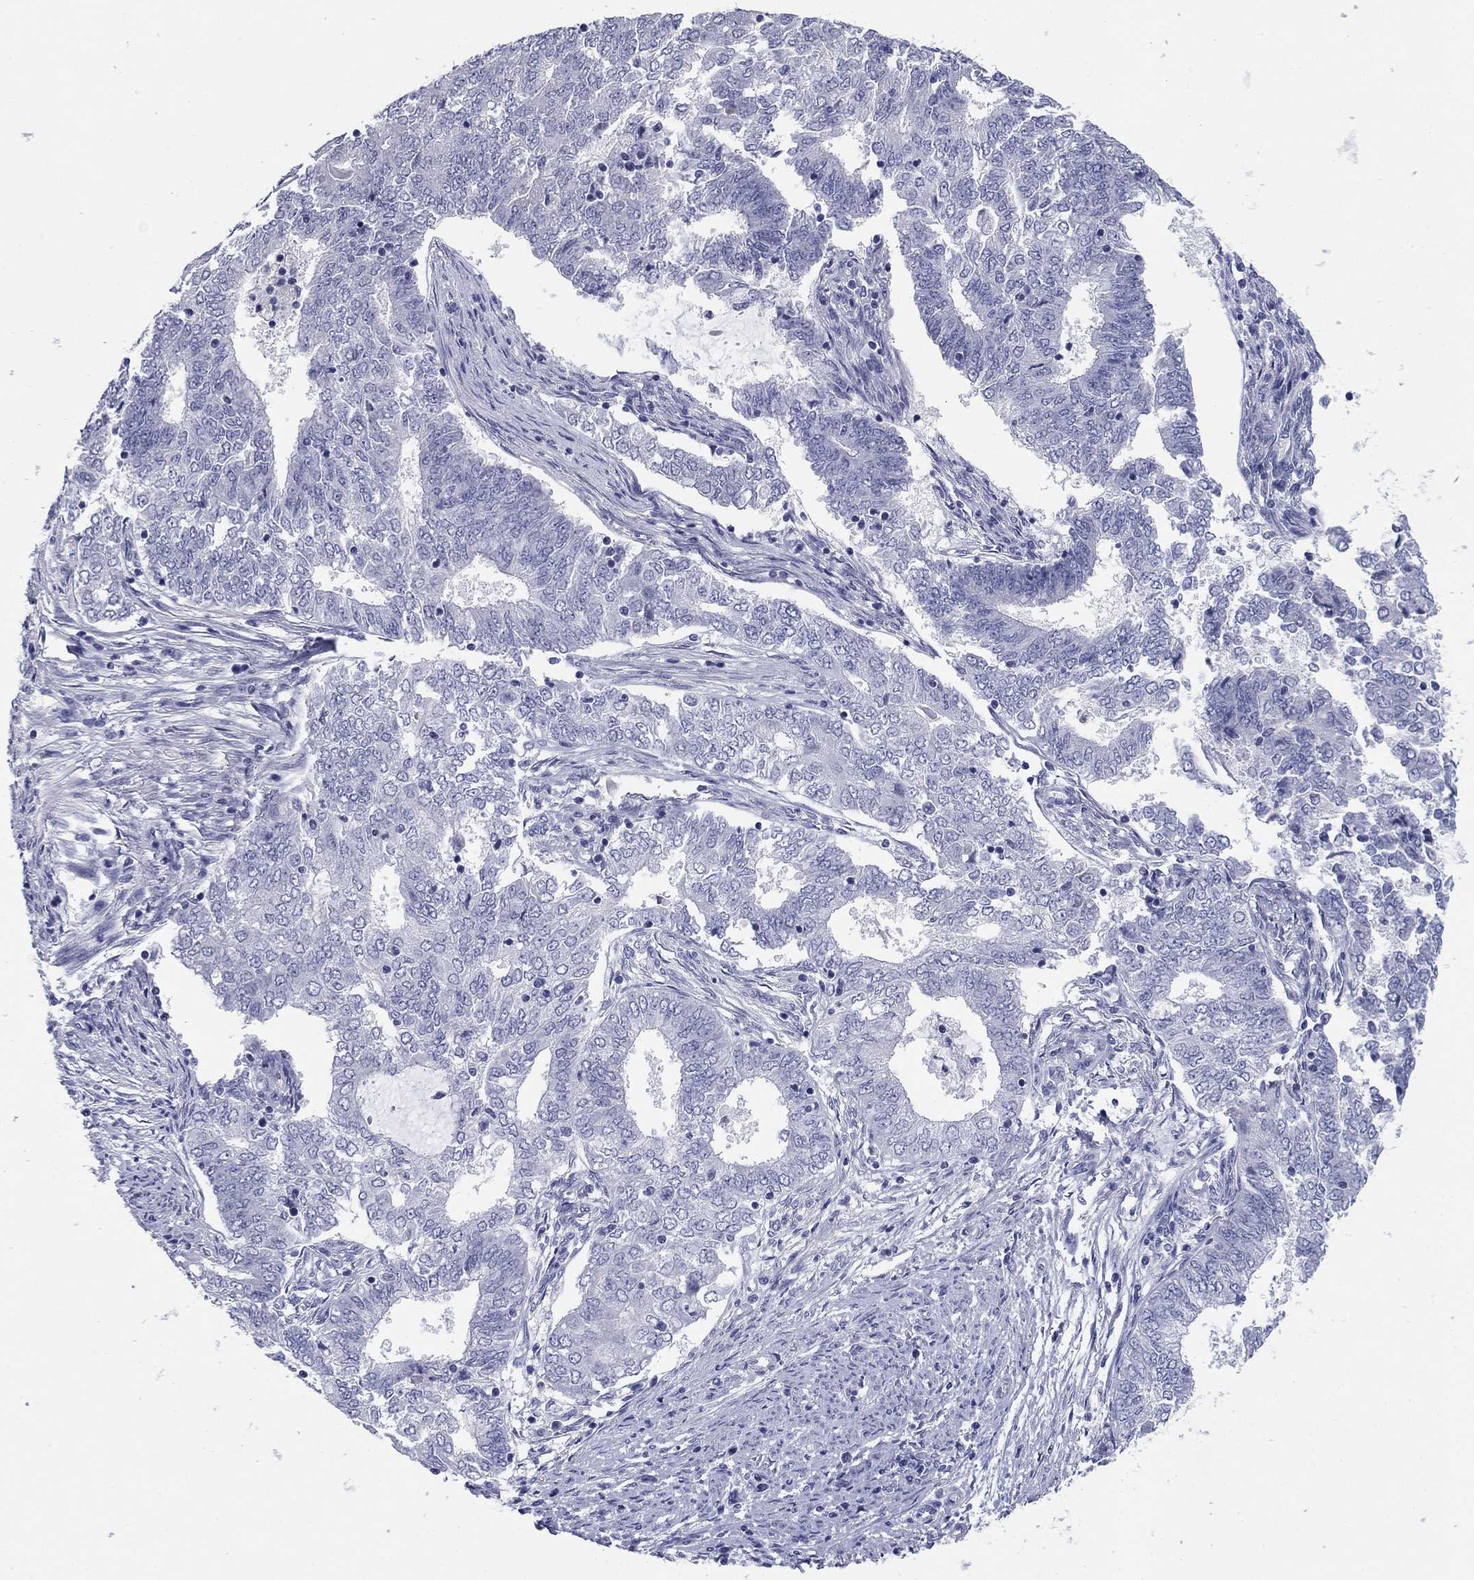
{"staining": {"intensity": "negative", "quantity": "none", "location": "none"}, "tissue": "endometrial cancer", "cell_type": "Tumor cells", "image_type": "cancer", "snomed": [{"axis": "morphology", "description": "Adenocarcinoma, NOS"}, {"axis": "topography", "description": "Endometrium"}], "caption": "This is an immunohistochemistry (IHC) image of human endometrial cancer. There is no expression in tumor cells.", "gene": "KCNH1", "patient": {"sex": "female", "age": 62}}